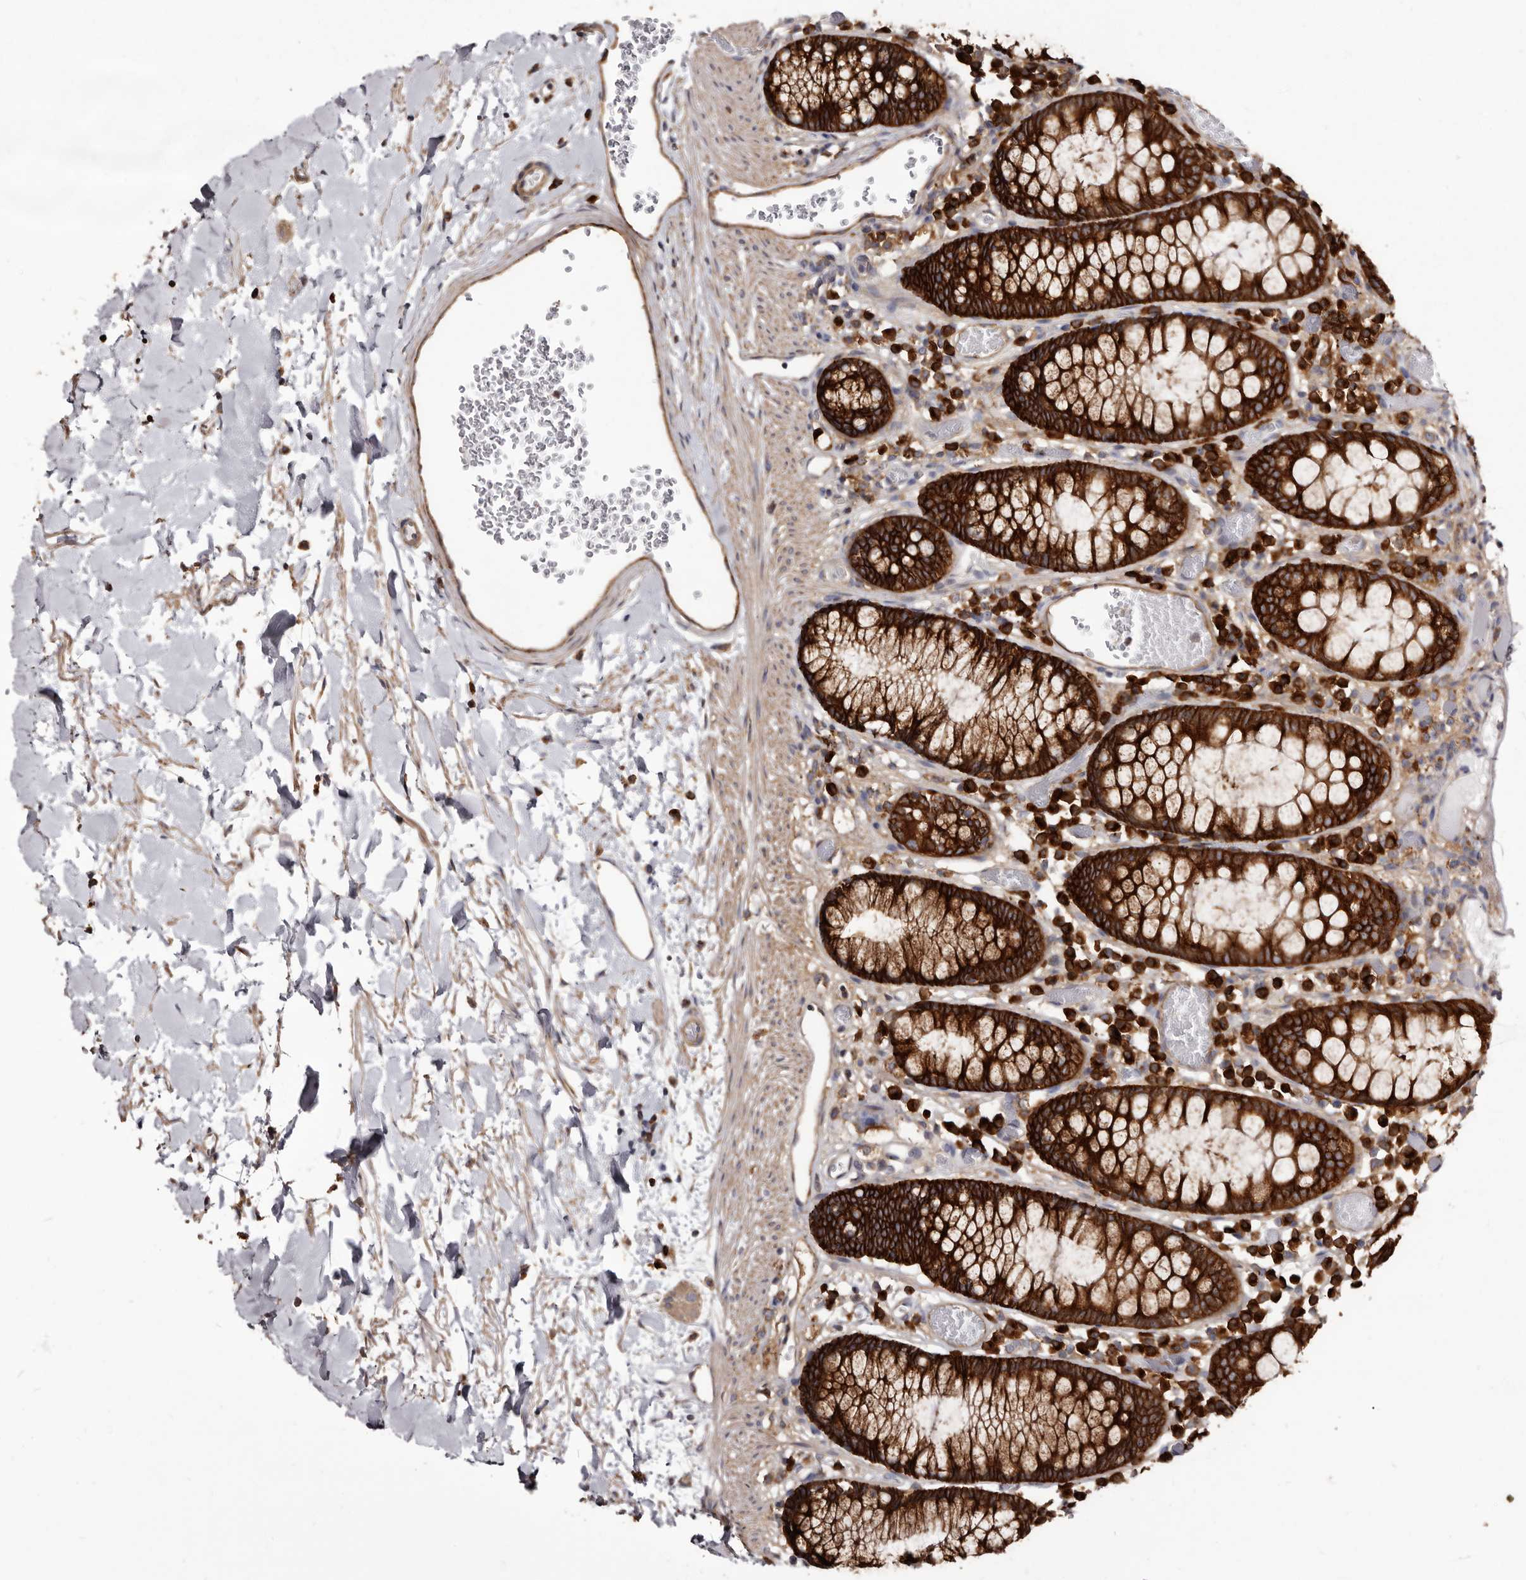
{"staining": {"intensity": "moderate", "quantity": ">75%", "location": "cytoplasmic/membranous"}, "tissue": "colon", "cell_type": "Endothelial cells", "image_type": "normal", "snomed": [{"axis": "morphology", "description": "Normal tissue, NOS"}, {"axis": "topography", "description": "Colon"}], "caption": "Endothelial cells display medium levels of moderate cytoplasmic/membranous staining in approximately >75% of cells in normal colon.", "gene": "TPD52", "patient": {"sex": "male", "age": 14}}